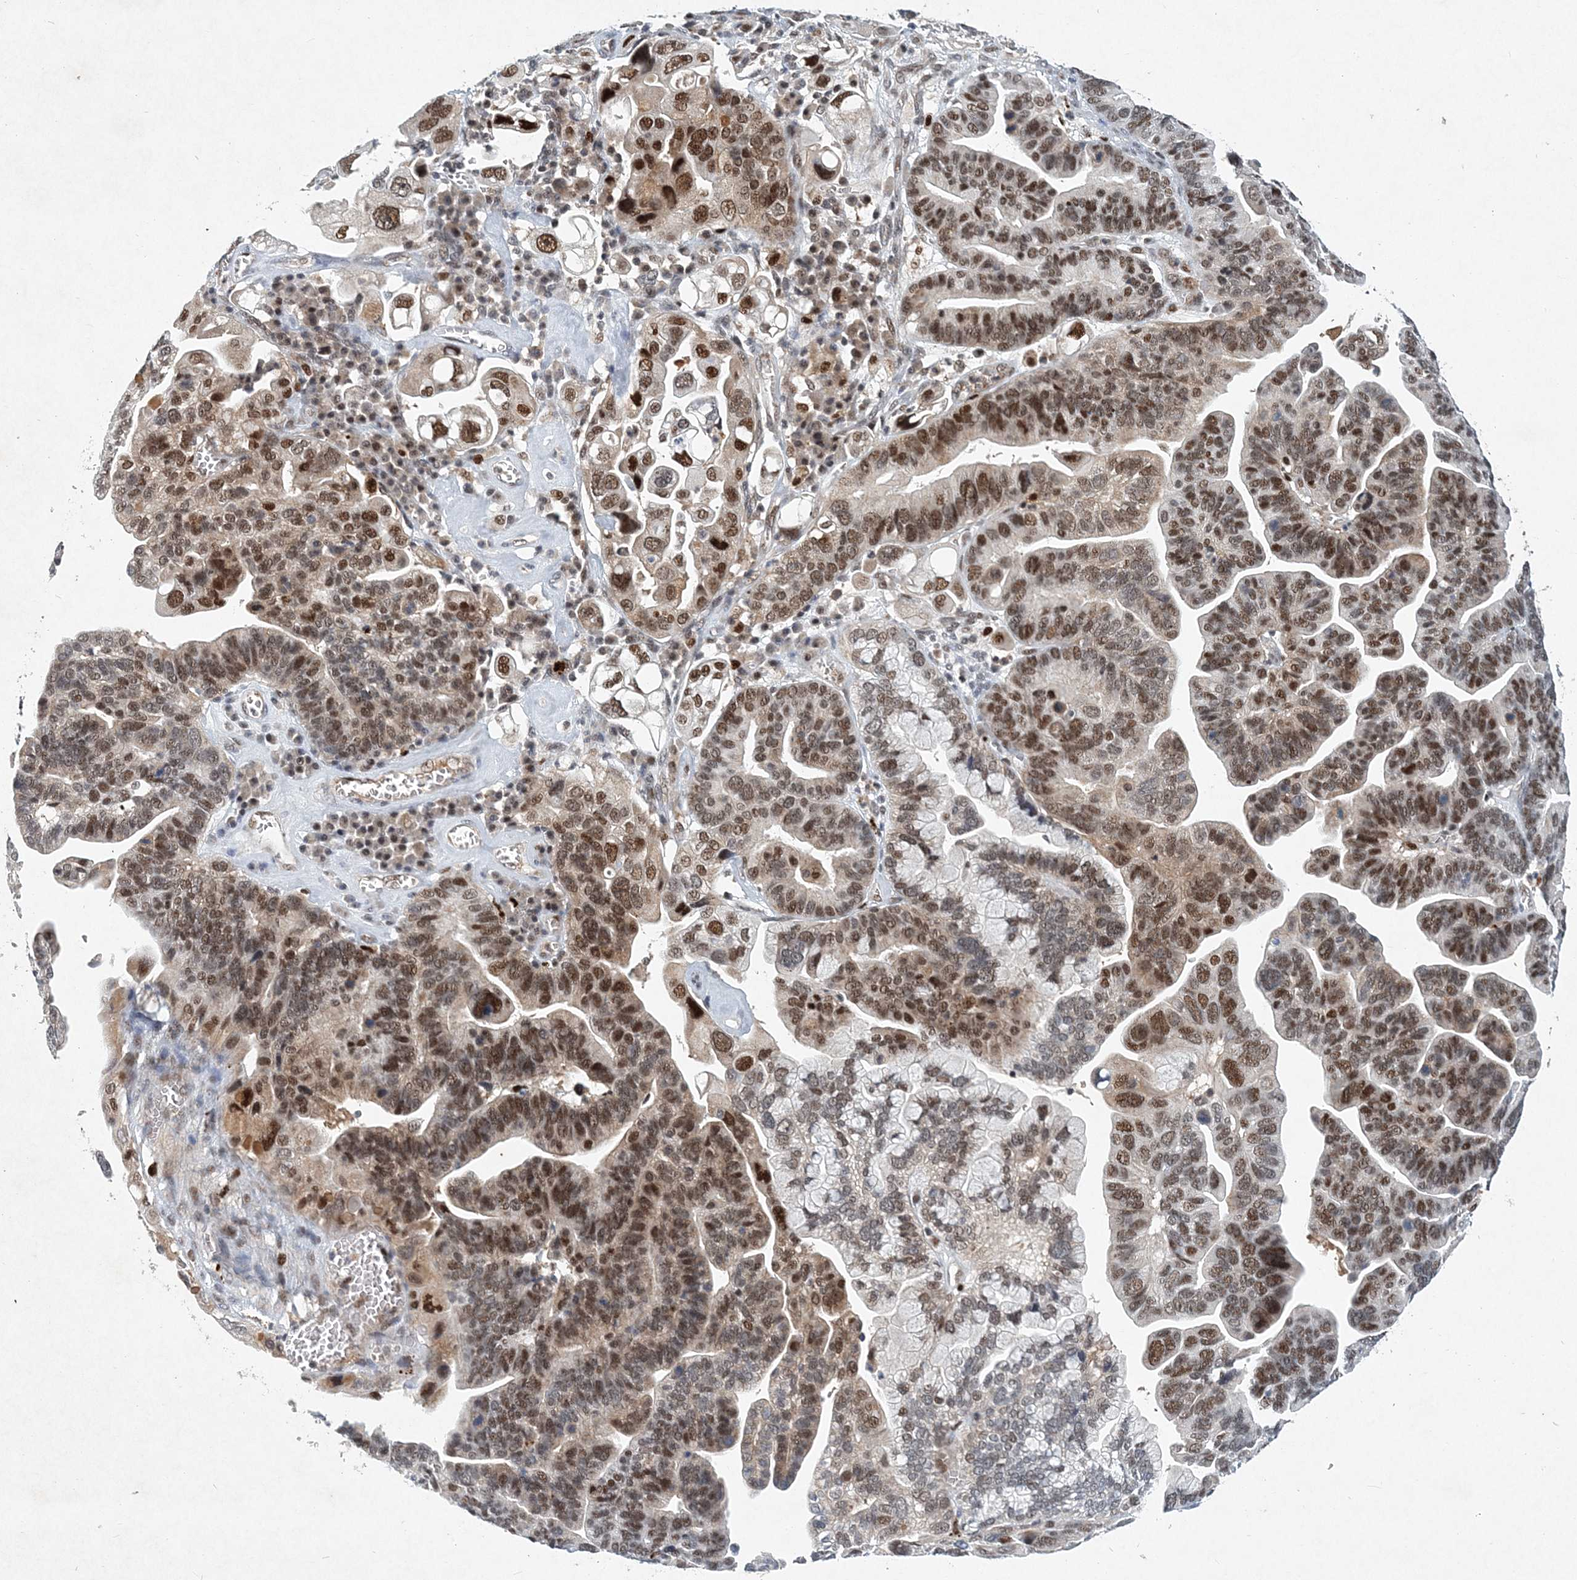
{"staining": {"intensity": "moderate", "quantity": ">75%", "location": "cytoplasmic/membranous,nuclear"}, "tissue": "ovarian cancer", "cell_type": "Tumor cells", "image_type": "cancer", "snomed": [{"axis": "morphology", "description": "Cystadenocarcinoma, serous, NOS"}, {"axis": "topography", "description": "Ovary"}], "caption": "A medium amount of moderate cytoplasmic/membranous and nuclear staining is seen in approximately >75% of tumor cells in serous cystadenocarcinoma (ovarian) tissue. The protein is shown in brown color, while the nuclei are stained blue.", "gene": "KPNA4", "patient": {"sex": "female", "age": 56}}